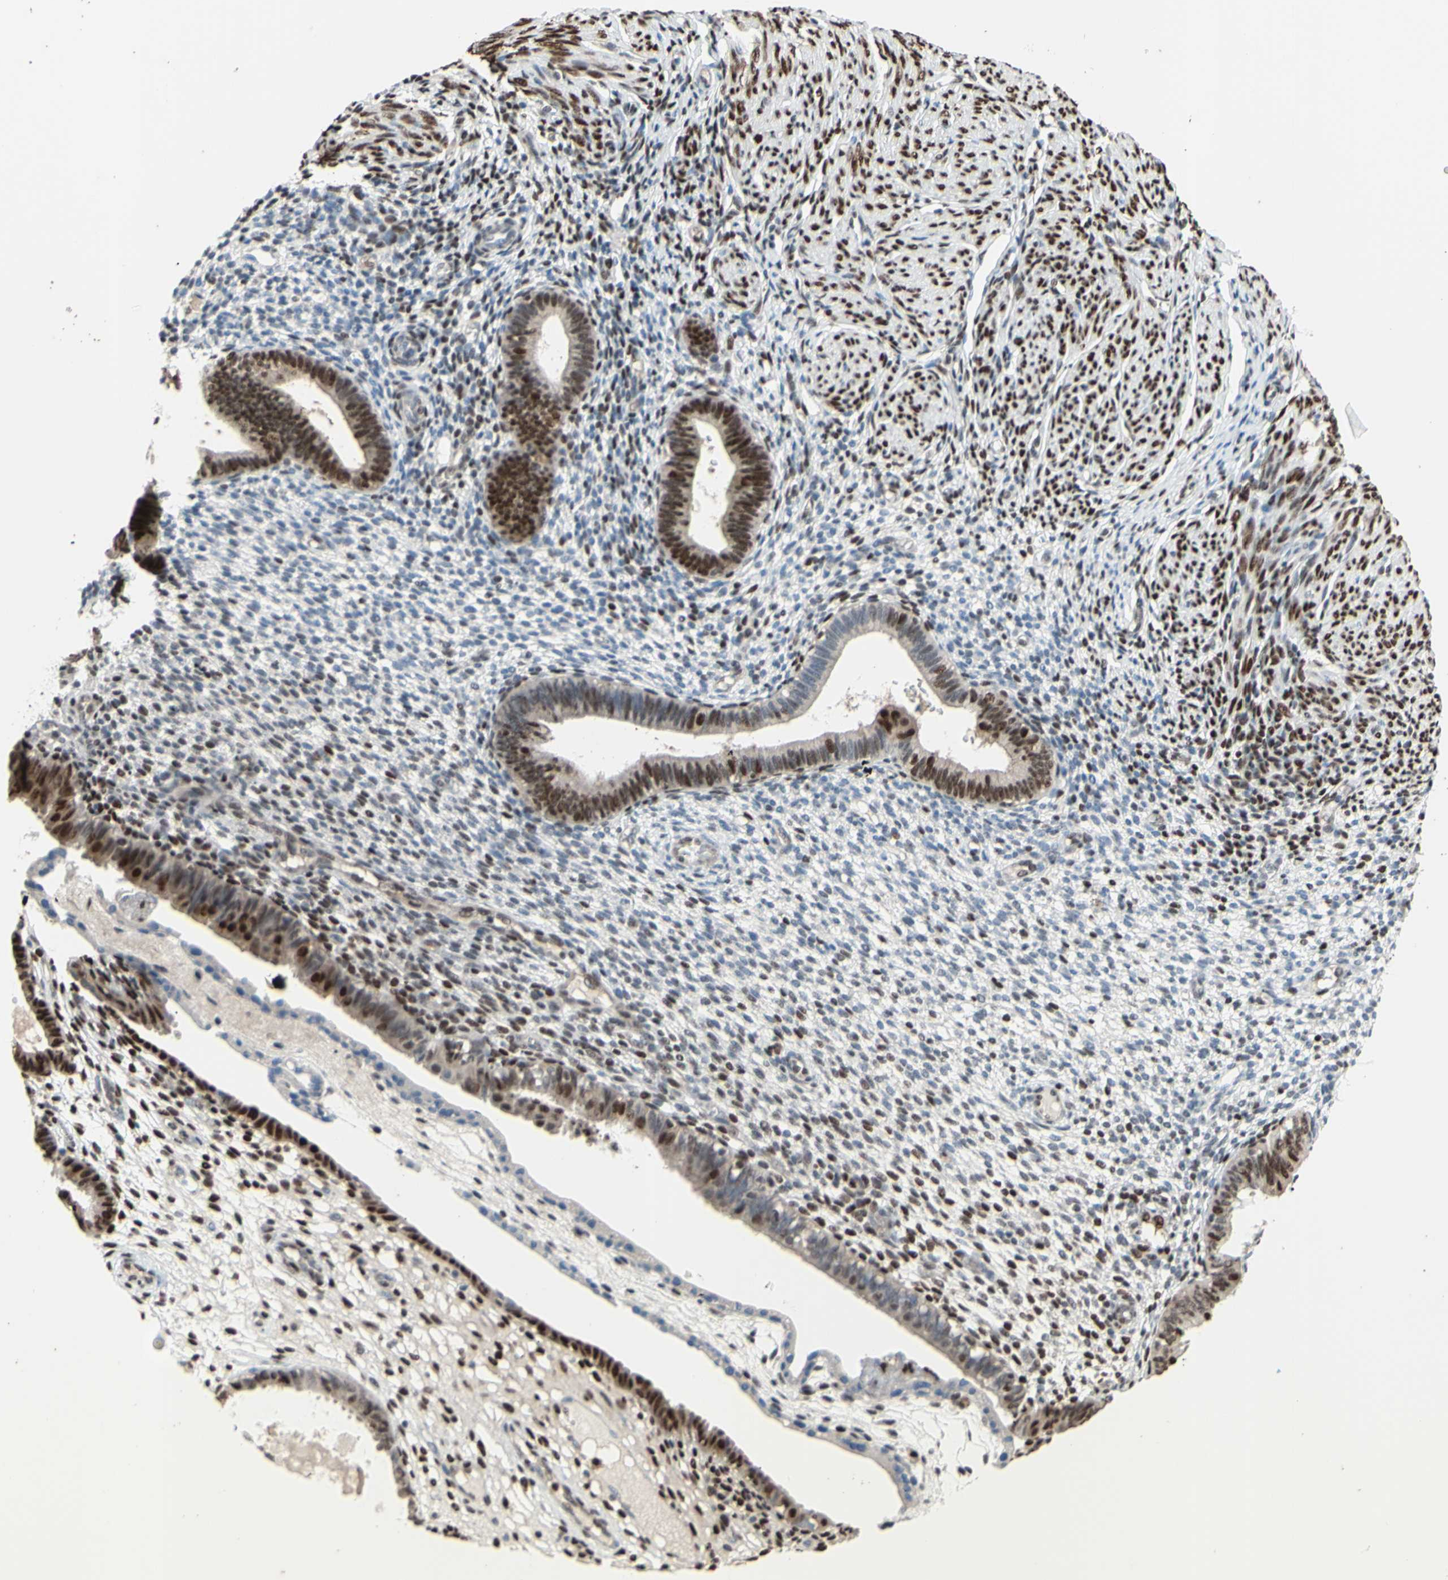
{"staining": {"intensity": "moderate", "quantity": ">75%", "location": "nuclear"}, "tissue": "endometrium", "cell_type": "Cells in endometrial stroma", "image_type": "normal", "snomed": [{"axis": "morphology", "description": "Normal tissue, NOS"}, {"axis": "topography", "description": "Endometrium"}], "caption": "High-magnification brightfield microscopy of benign endometrium stained with DAB (3,3'-diaminobenzidine) (brown) and counterstained with hematoxylin (blue). cells in endometrial stroma exhibit moderate nuclear positivity is seen in approximately>75% of cells. Immunohistochemistry (ihc) stains the protein in brown and the nuclei are stained blue.", "gene": "FKBP5", "patient": {"sex": "female", "age": 61}}